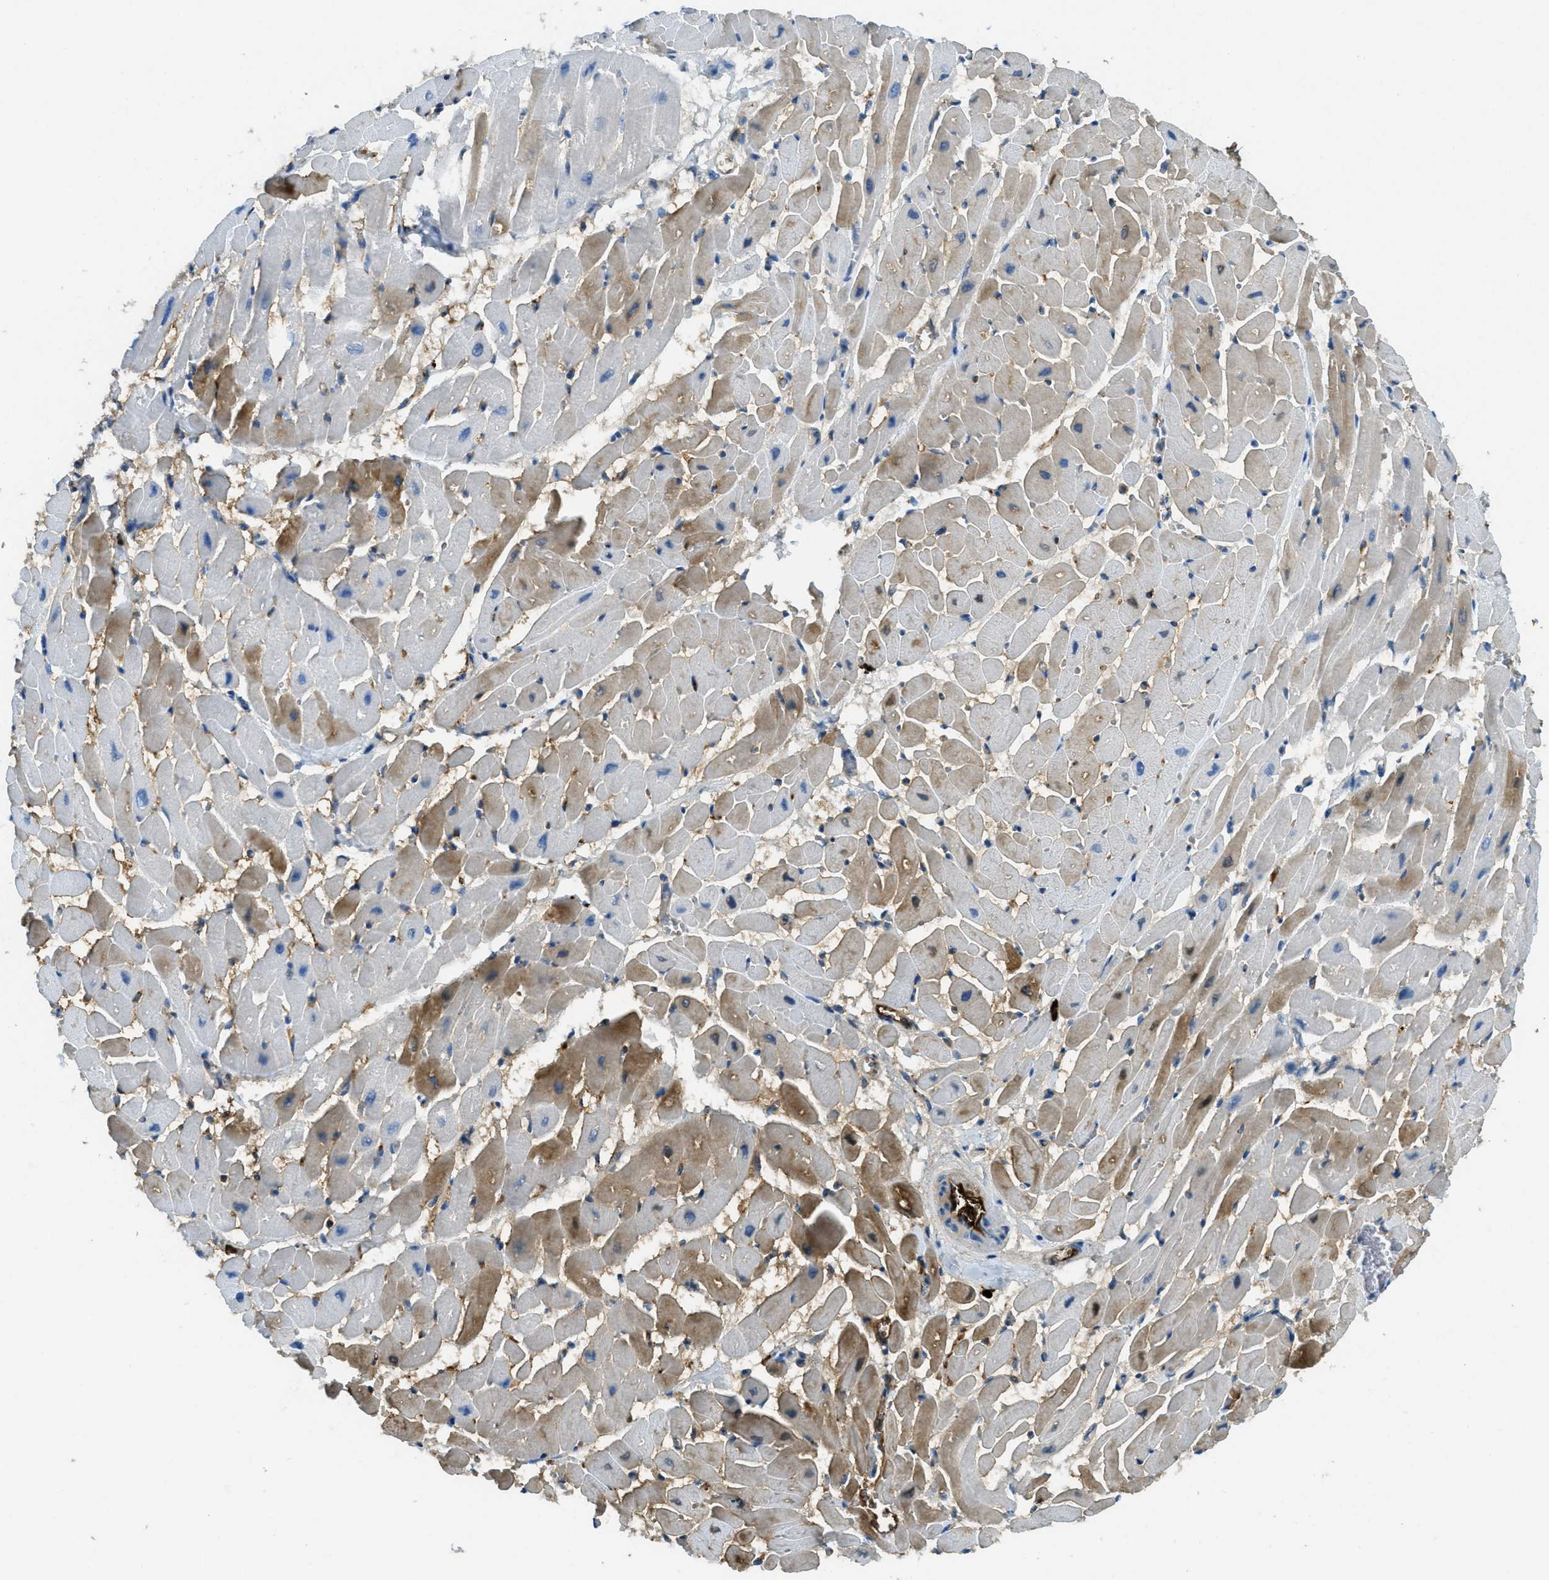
{"staining": {"intensity": "moderate", "quantity": "25%-75%", "location": "cytoplasmic/membranous"}, "tissue": "heart muscle", "cell_type": "Cardiomyocytes", "image_type": "normal", "snomed": [{"axis": "morphology", "description": "Normal tissue, NOS"}, {"axis": "topography", "description": "Heart"}], "caption": "Cardiomyocytes show medium levels of moderate cytoplasmic/membranous staining in about 25%-75% of cells in normal heart muscle.", "gene": "TRIM59", "patient": {"sex": "male", "age": 45}}